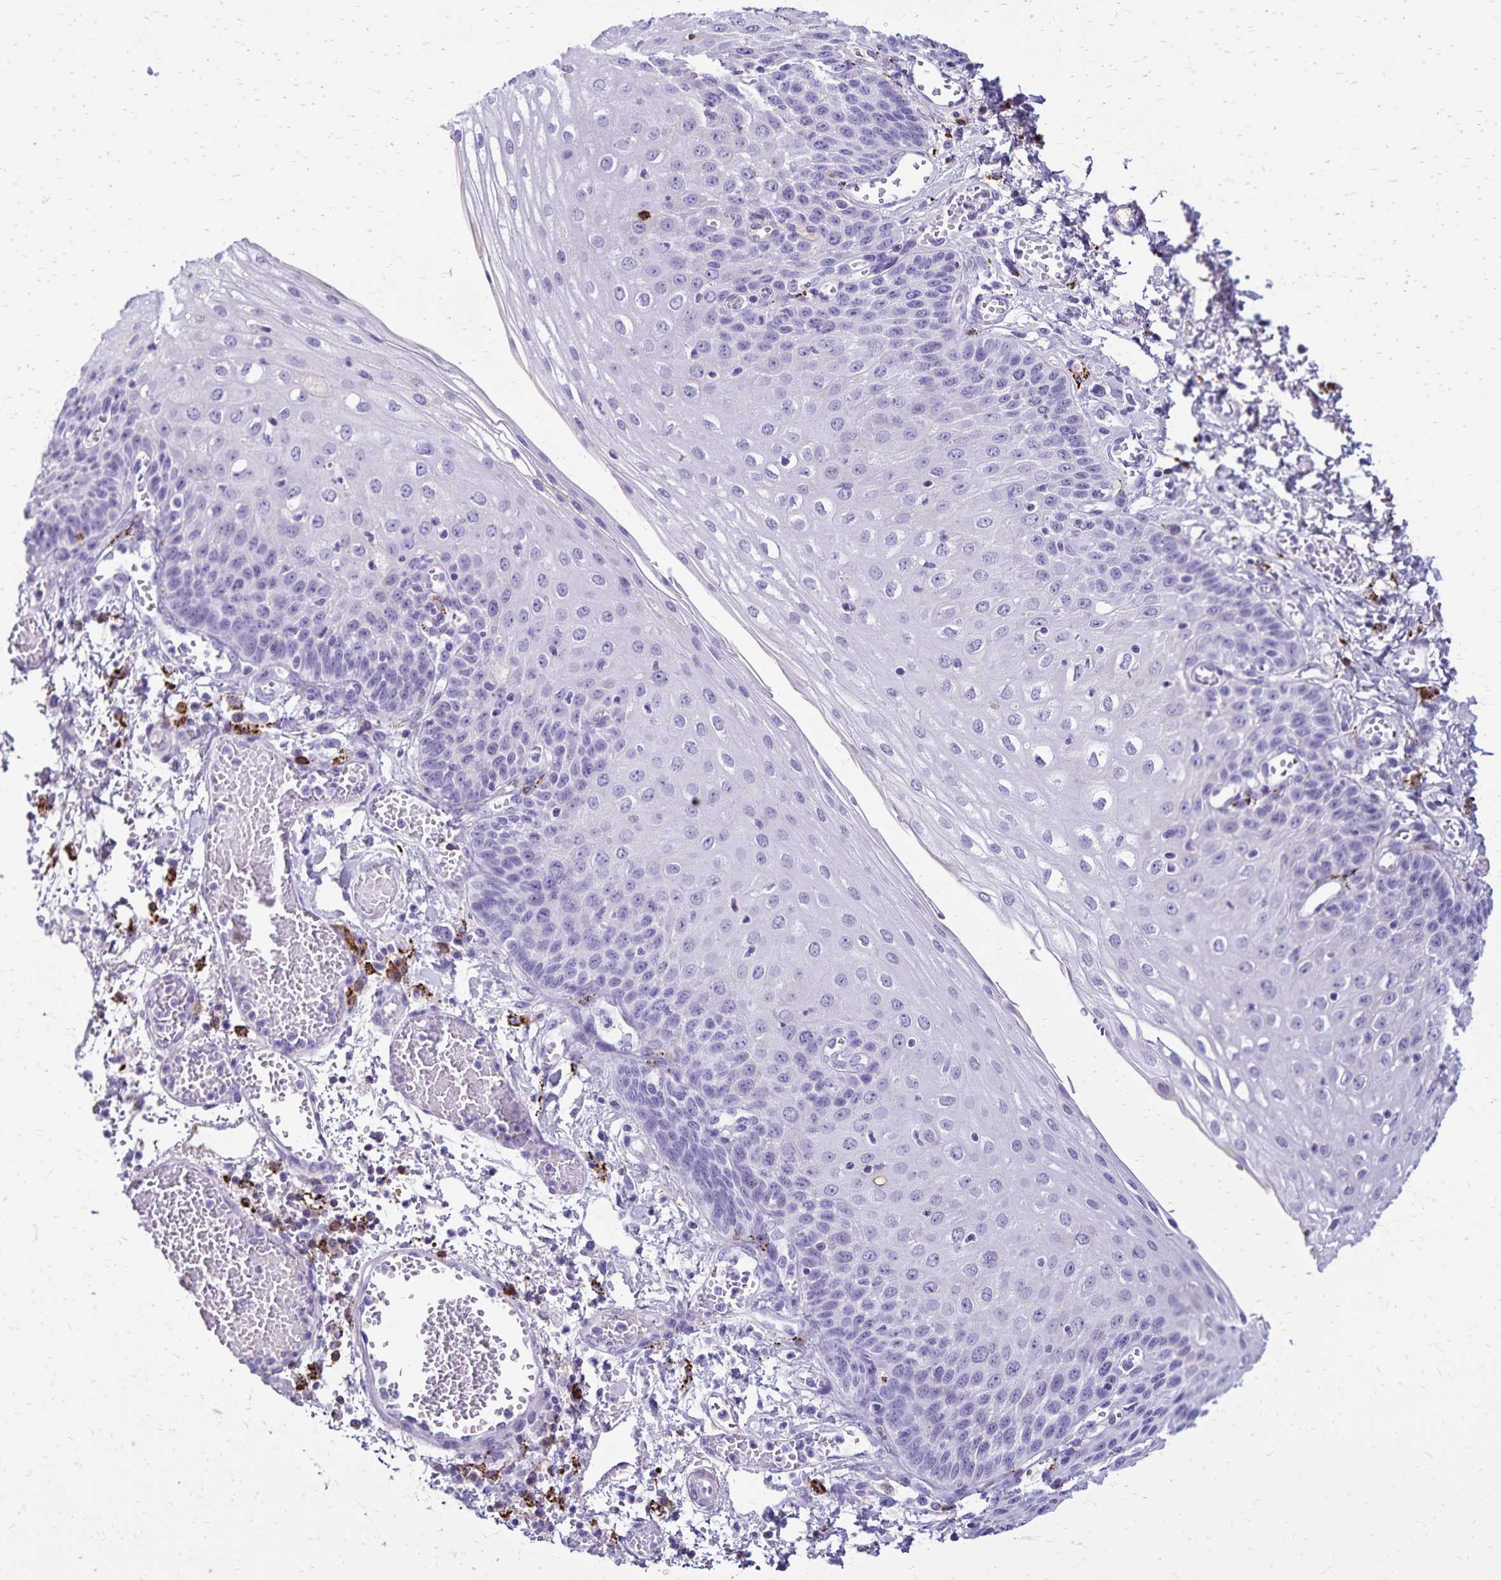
{"staining": {"intensity": "negative", "quantity": "none", "location": "none"}, "tissue": "esophagus", "cell_type": "Squamous epithelial cells", "image_type": "normal", "snomed": [{"axis": "morphology", "description": "Normal tissue, NOS"}, {"axis": "morphology", "description": "Adenocarcinoma, NOS"}, {"axis": "topography", "description": "Esophagus"}], "caption": "Esophagus was stained to show a protein in brown. There is no significant staining in squamous epithelial cells. (DAB (3,3'-diaminobenzidine) immunohistochemistry (IHC) visualized using brightfield microscopy, high magnification).", "gene": "CD27", "patient": {"sex": "male", "age": 81}}